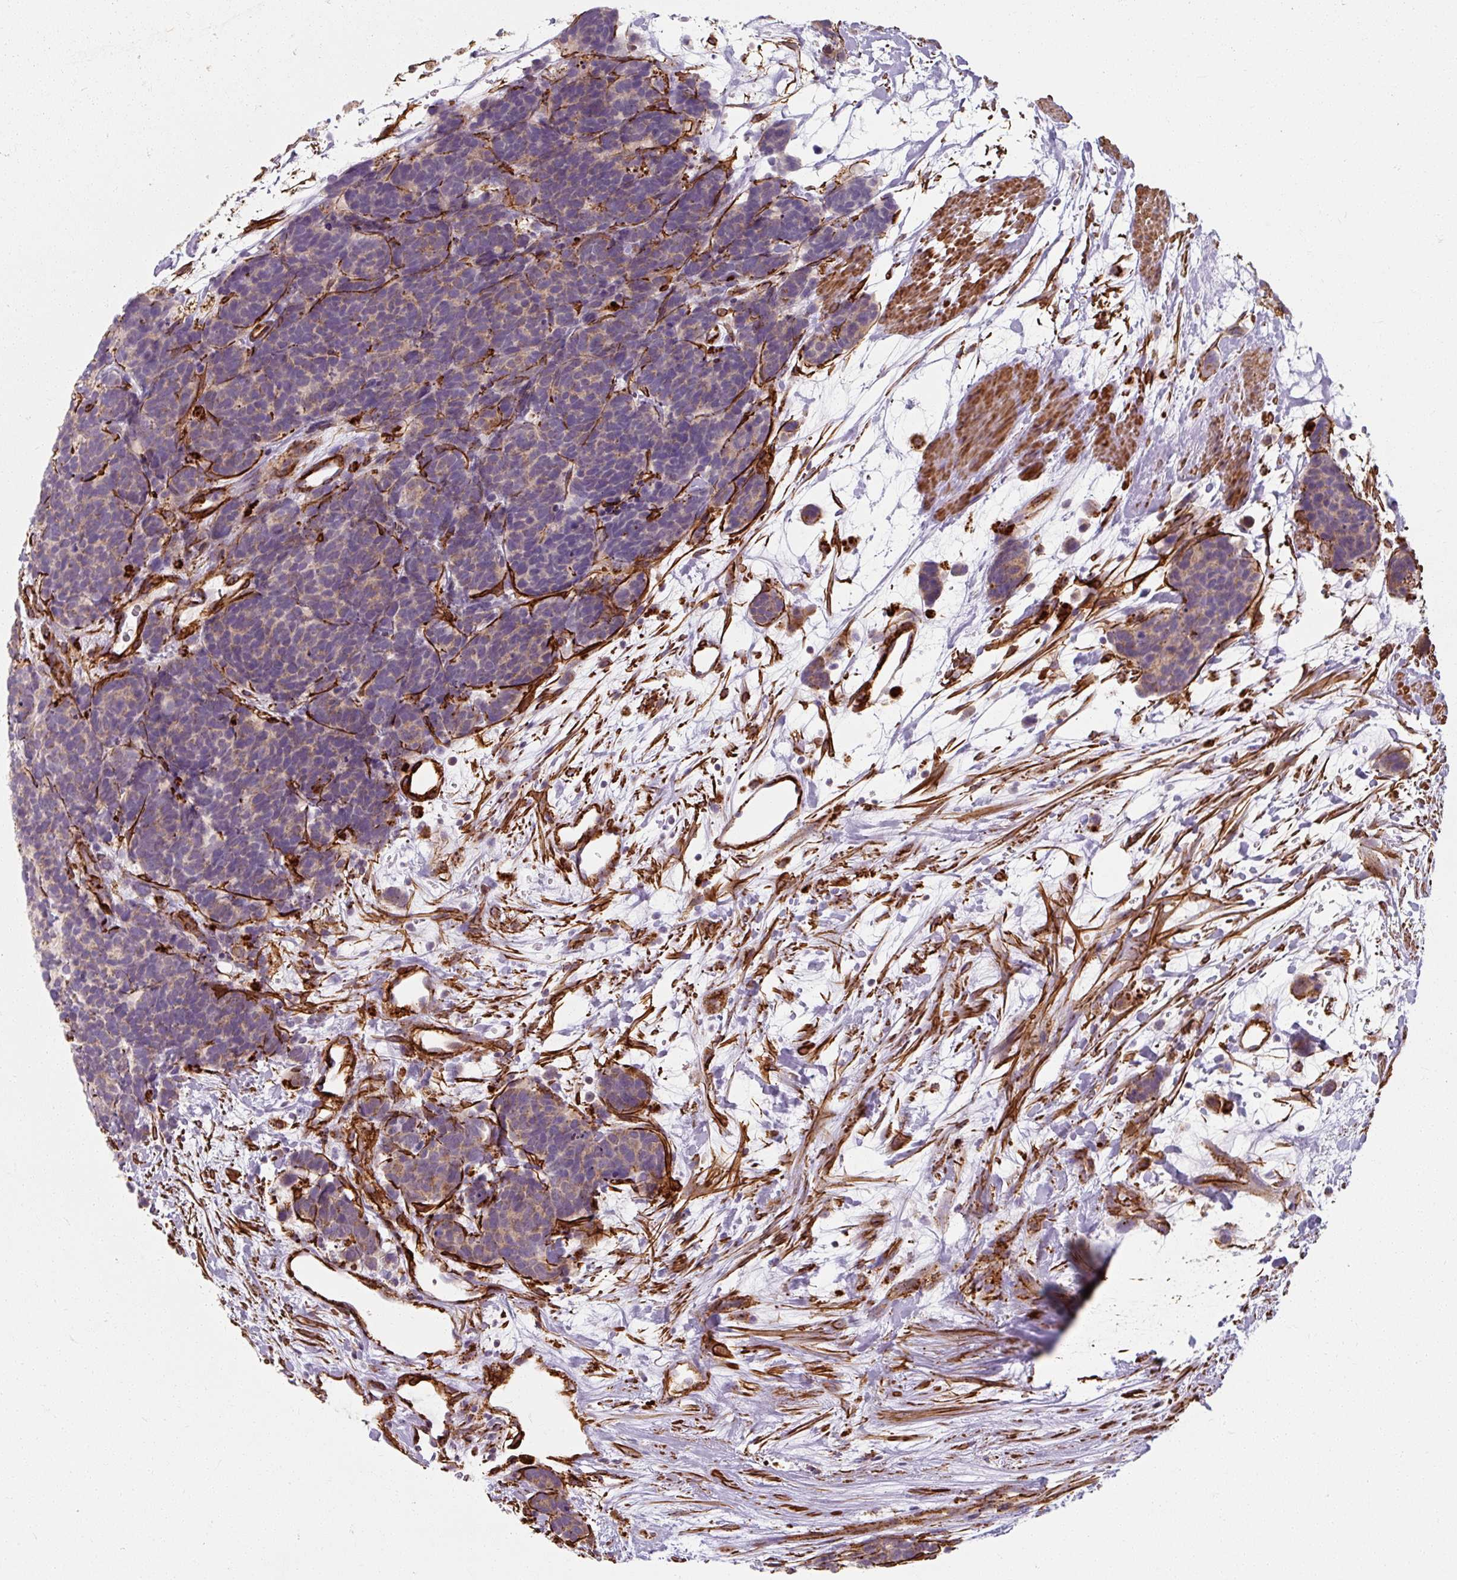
{"staining": {"intensity": "negative", "quantity": "none", "location": "none"}, "tissue": "carcinoid", "cell_type": "Tumor cells", "image_type": "cancer", "snomed": [{"axis": "morphology", "description": "Carcinoma, NOS"}, {"axis": "morphology", "description": "Carcinoid, malignant, NOS"}, {"axis": "topography", "description": "Prostate"}], "caption": "Tumor cells are negative for protein expression in human carcinoid.", "gene": "MRPS5", "patient": {"sex": "male", "age": 57}}